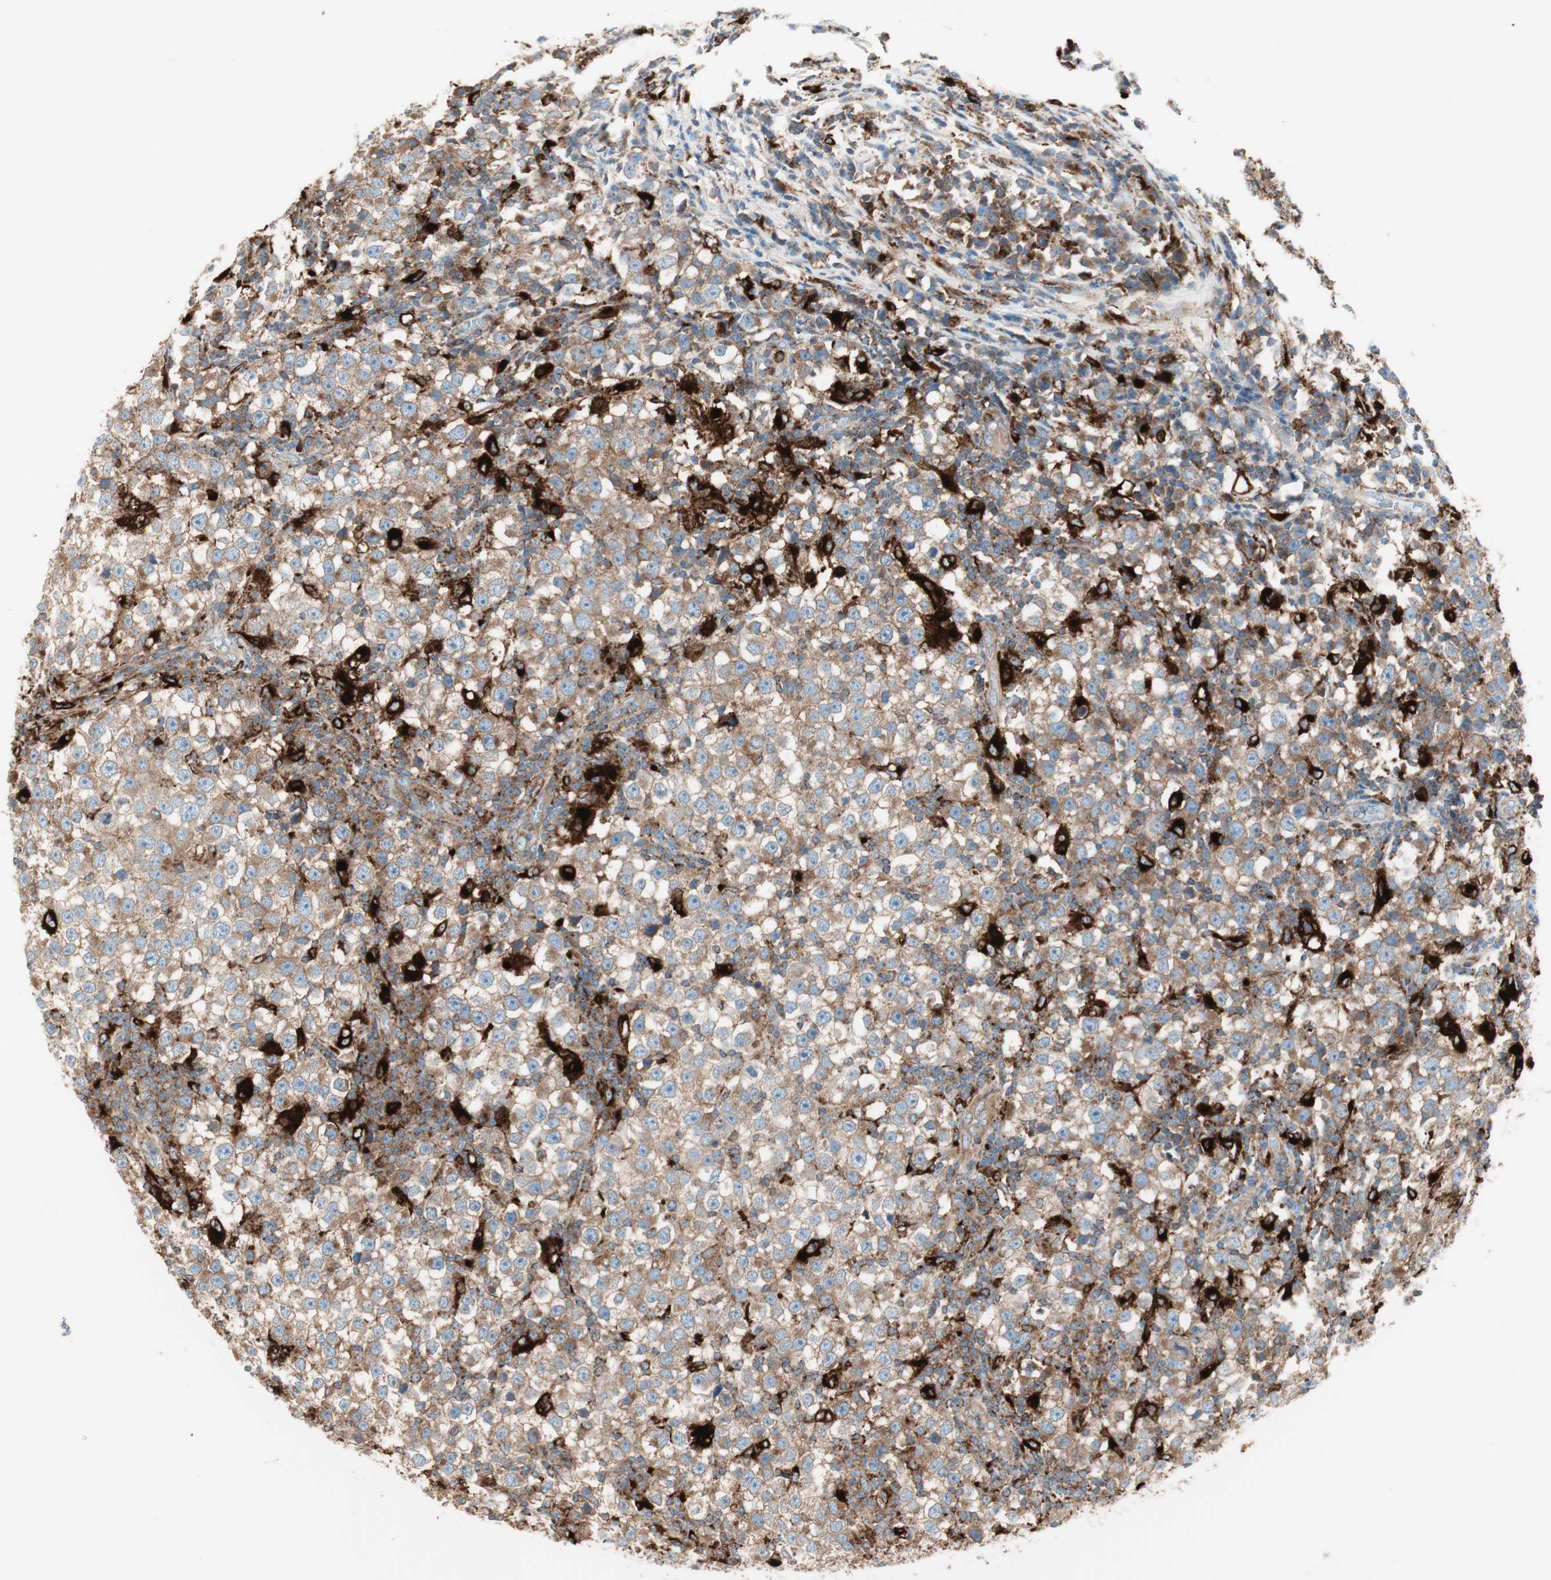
{"staining": {"intensity": "moderate", "quantity": "25%-75%", "location": "cytoplasmic/membranous"}, "tissue": "testis cancer", "cell_type": "Tumor cells", "image_type": "cancer", "snomed": [{"axis": "morphology", "description": "Seminoma, NOS"}, {"axis": "topography", "description": "Testis"}], "caption": "Testis cancer (seminoma) was stained to show a protein in brown. There is medium levels of moderate cytoplasmic/membranous staining in approximately 25%-75% of tumor cells.", "gene": "ATP6V1G1", "patient": {"sex": "male", "age": 65}}